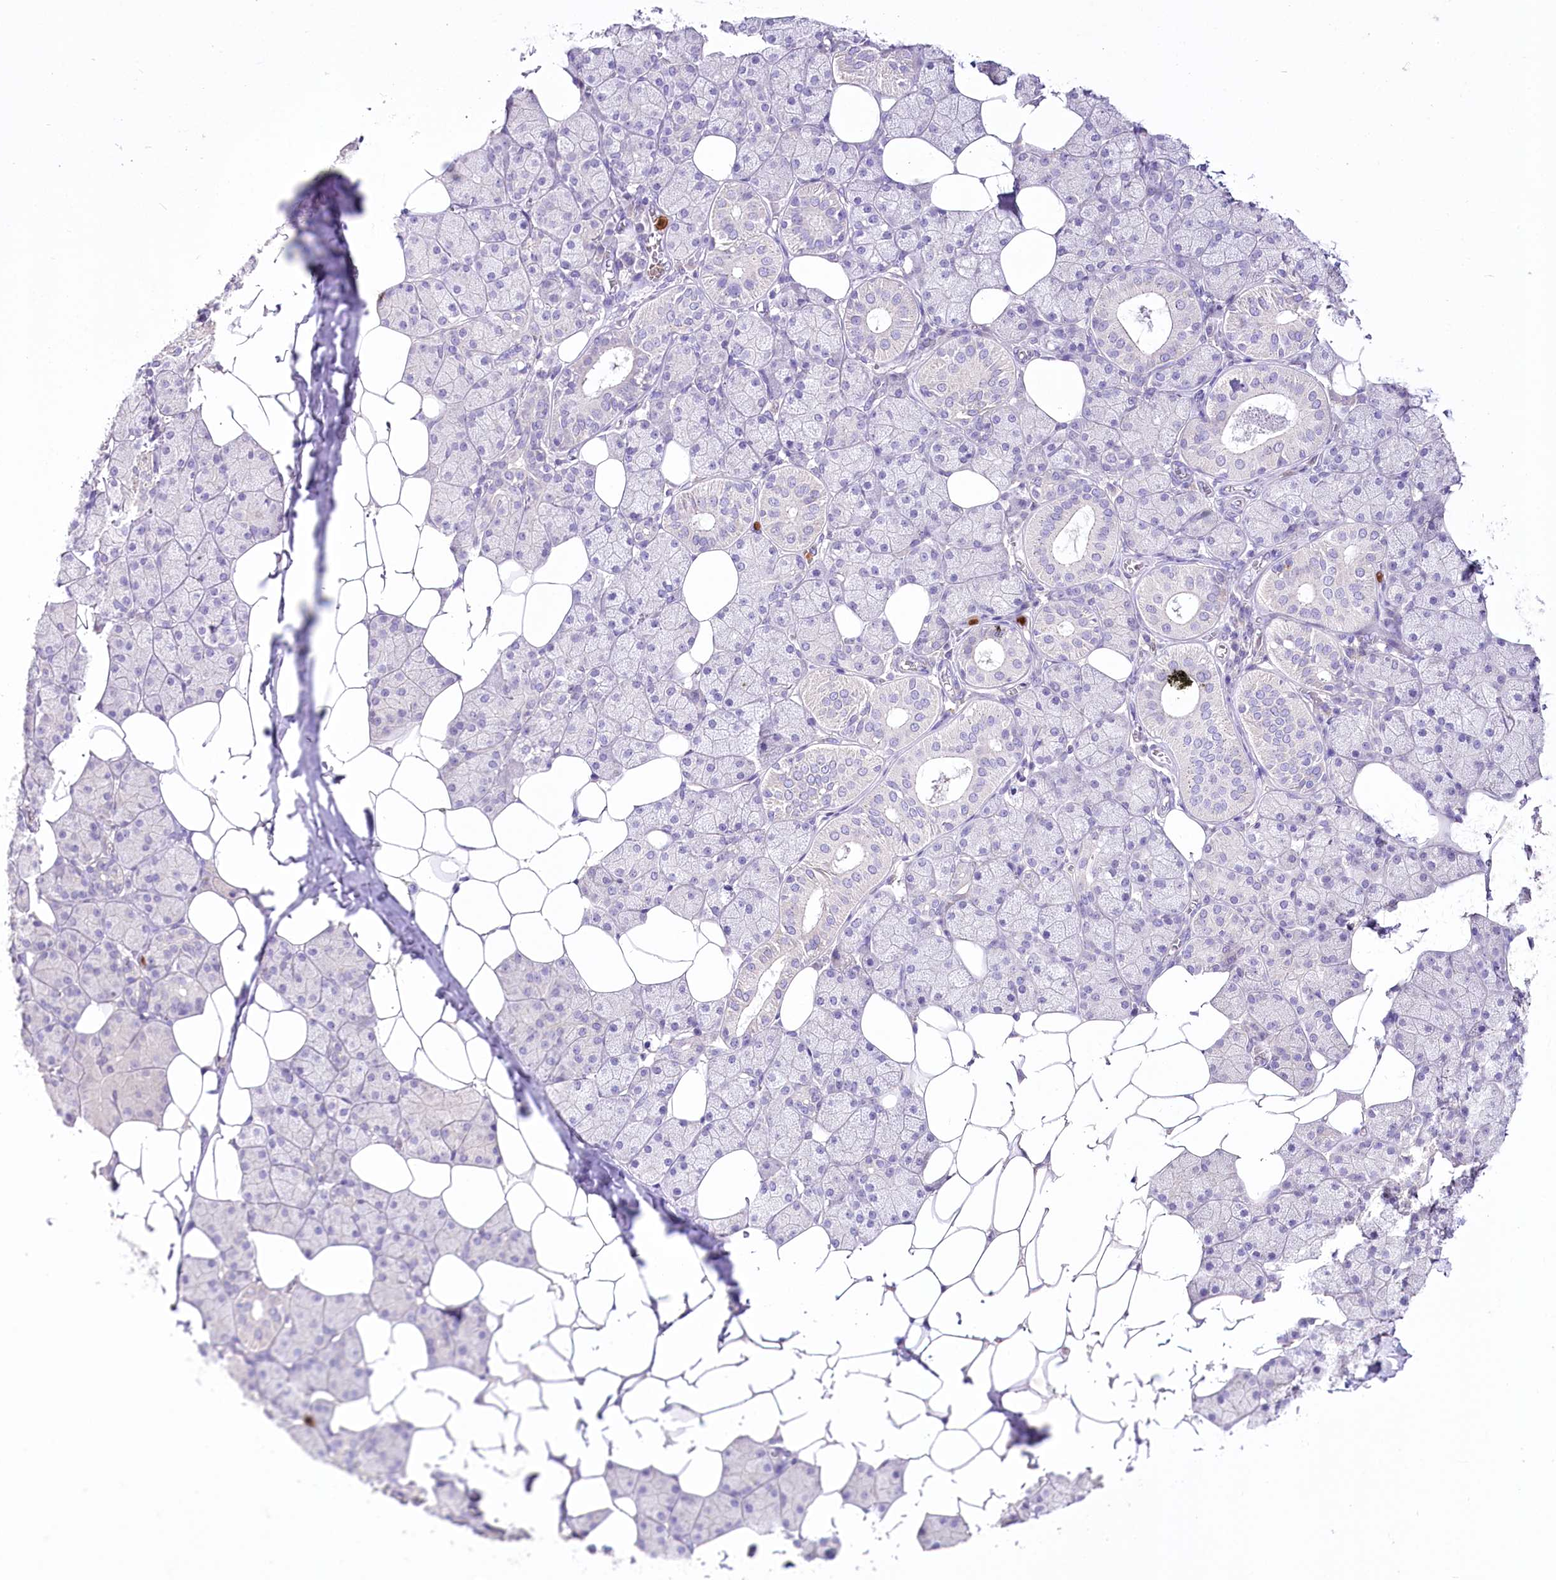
{"staining": {"intensity": "negative", "quantity": "none", "location": "none"}, "tissue": "salivary gland", "cell_type": "Glandular cells", "image_type": "normal", "snomed": [{"axis": "morphology", "description": "Normal tissue, NOS"}, {"axis": "topography", "description": "Salivary gland"}], "caption": "The histopathology image displays no significant expression in glandular cells of salivary gland.", "gene": "DPYD", "patient": {"sex": "female", "age": 33}}